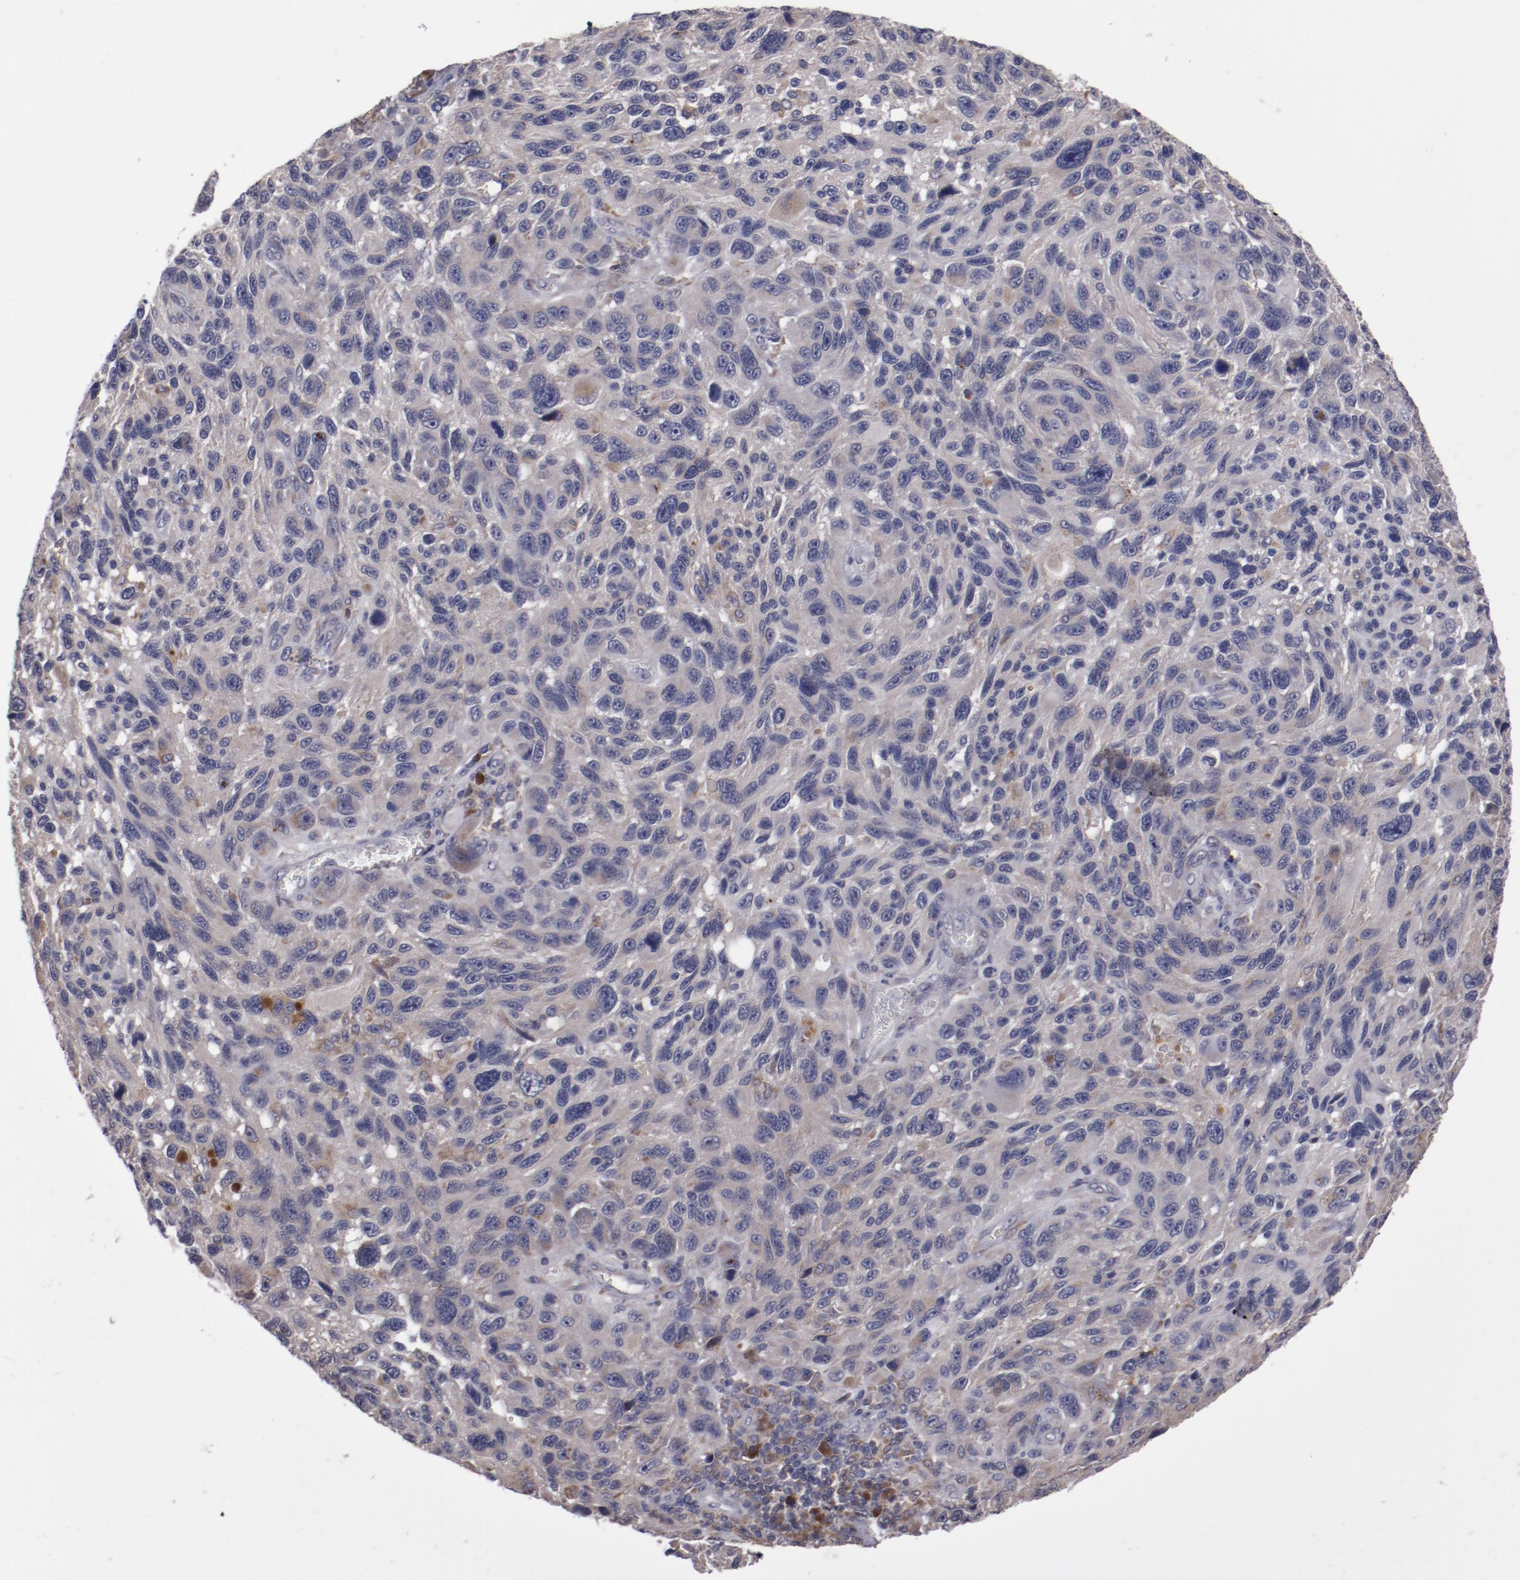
{"staining": {"intensity": "weak", "quantity": "25%-75%", "location": "cytoplasmic/membranous"}, "tissue": "melanoma", "cell_type": "Tumor cells", "image_type": "cancer", "snomed": [{"axis": "morphology", "description": "Malignant melanoma, NOS"}, {"axis": "topography", "description": "Skin"}], "caption": "Protein analysis of malignant melanoma tissue demonstrates weak cytoplasmic/membranous expression in approximately 25%-75% of tumor cells.", "gene": "IL12A", "patient": {"sex": "male", "age": 53}}